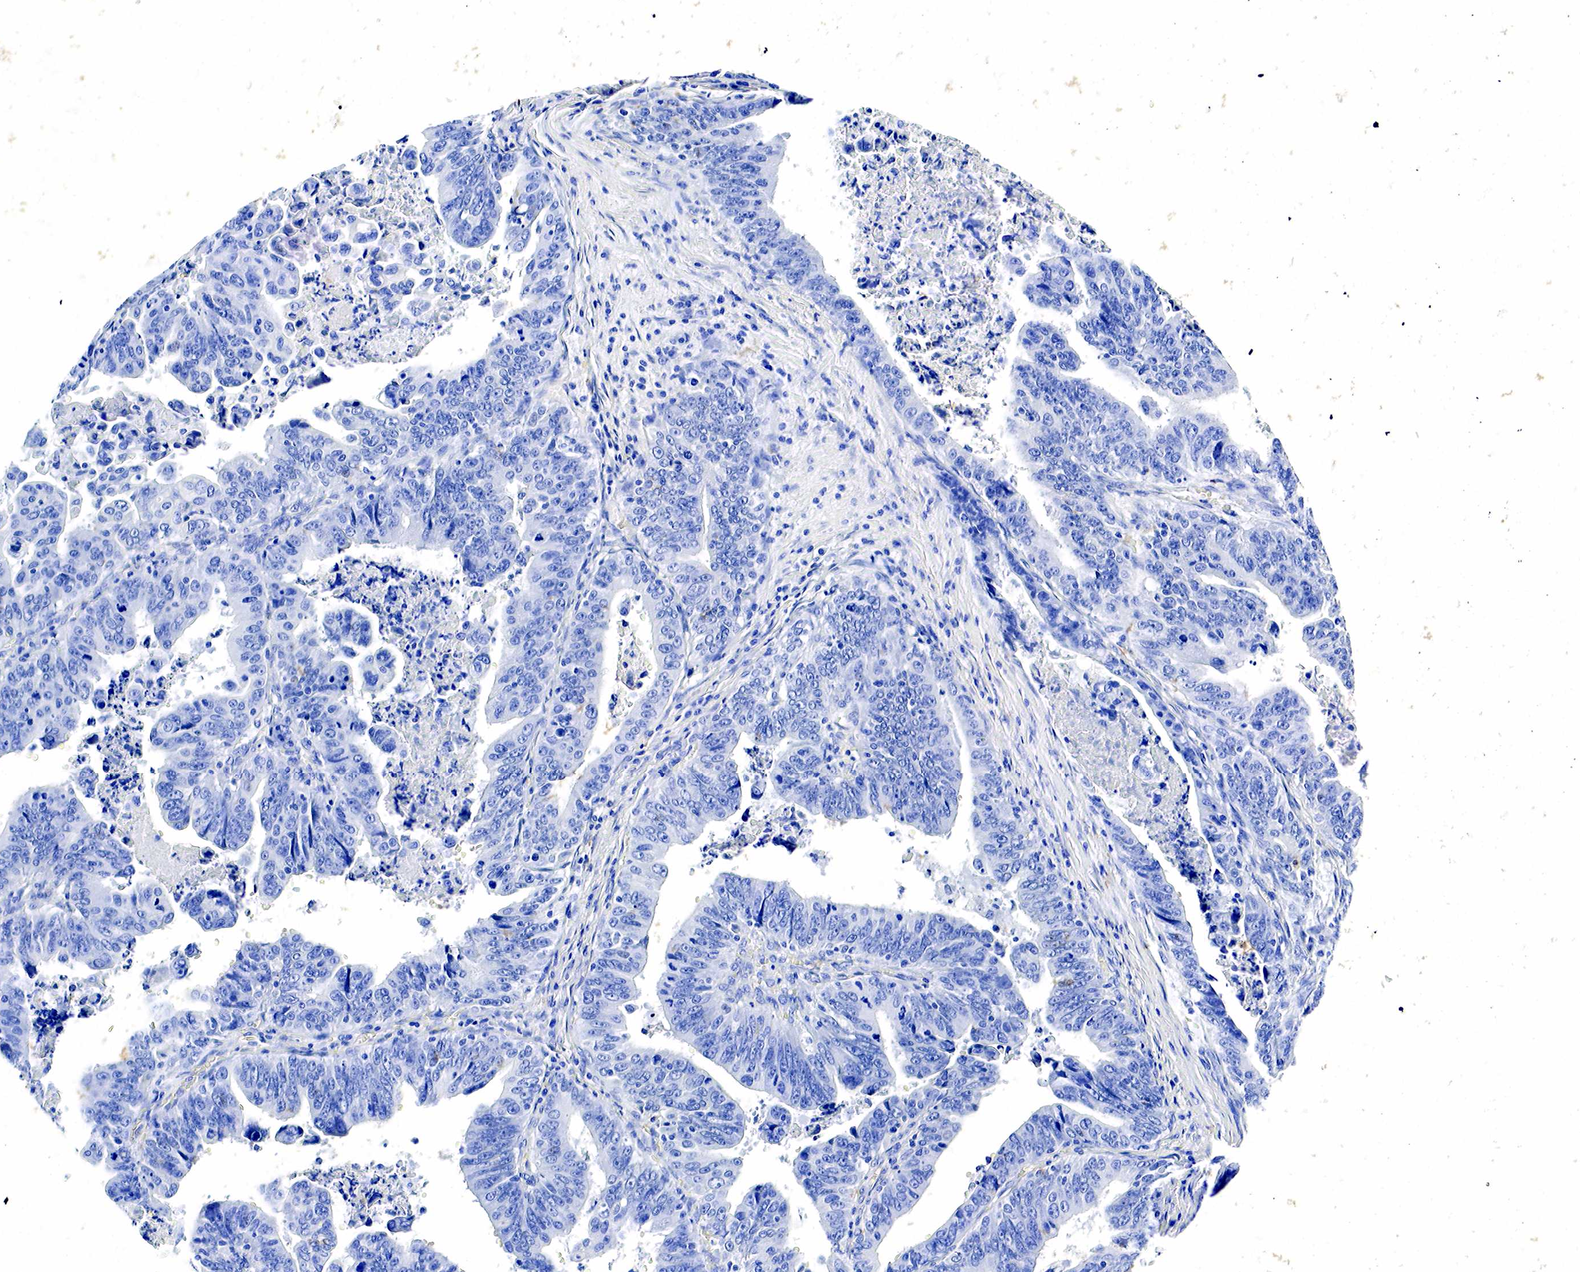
{"staining": {"intensity": "negative", "quantity": "none", "location": "none"}, "tissue": "stomach cancer", "cell_type": "Tumor cells", "image_type": "cancer", "snomed": [{"axis": "morphology", "description": "Adenocarcinoma, NOS"}, {"axis": "topography", "description": "Stomach, upper"}], "caption": "Micrograph shows no significant protein staining in tumor cells of stomach cancer. (DAB immunohistochemistry (IHC) visualized using brightfield microscopy, high magnification).", "gene": "GCG", "patient": {"sex": "female", "age": 50}}